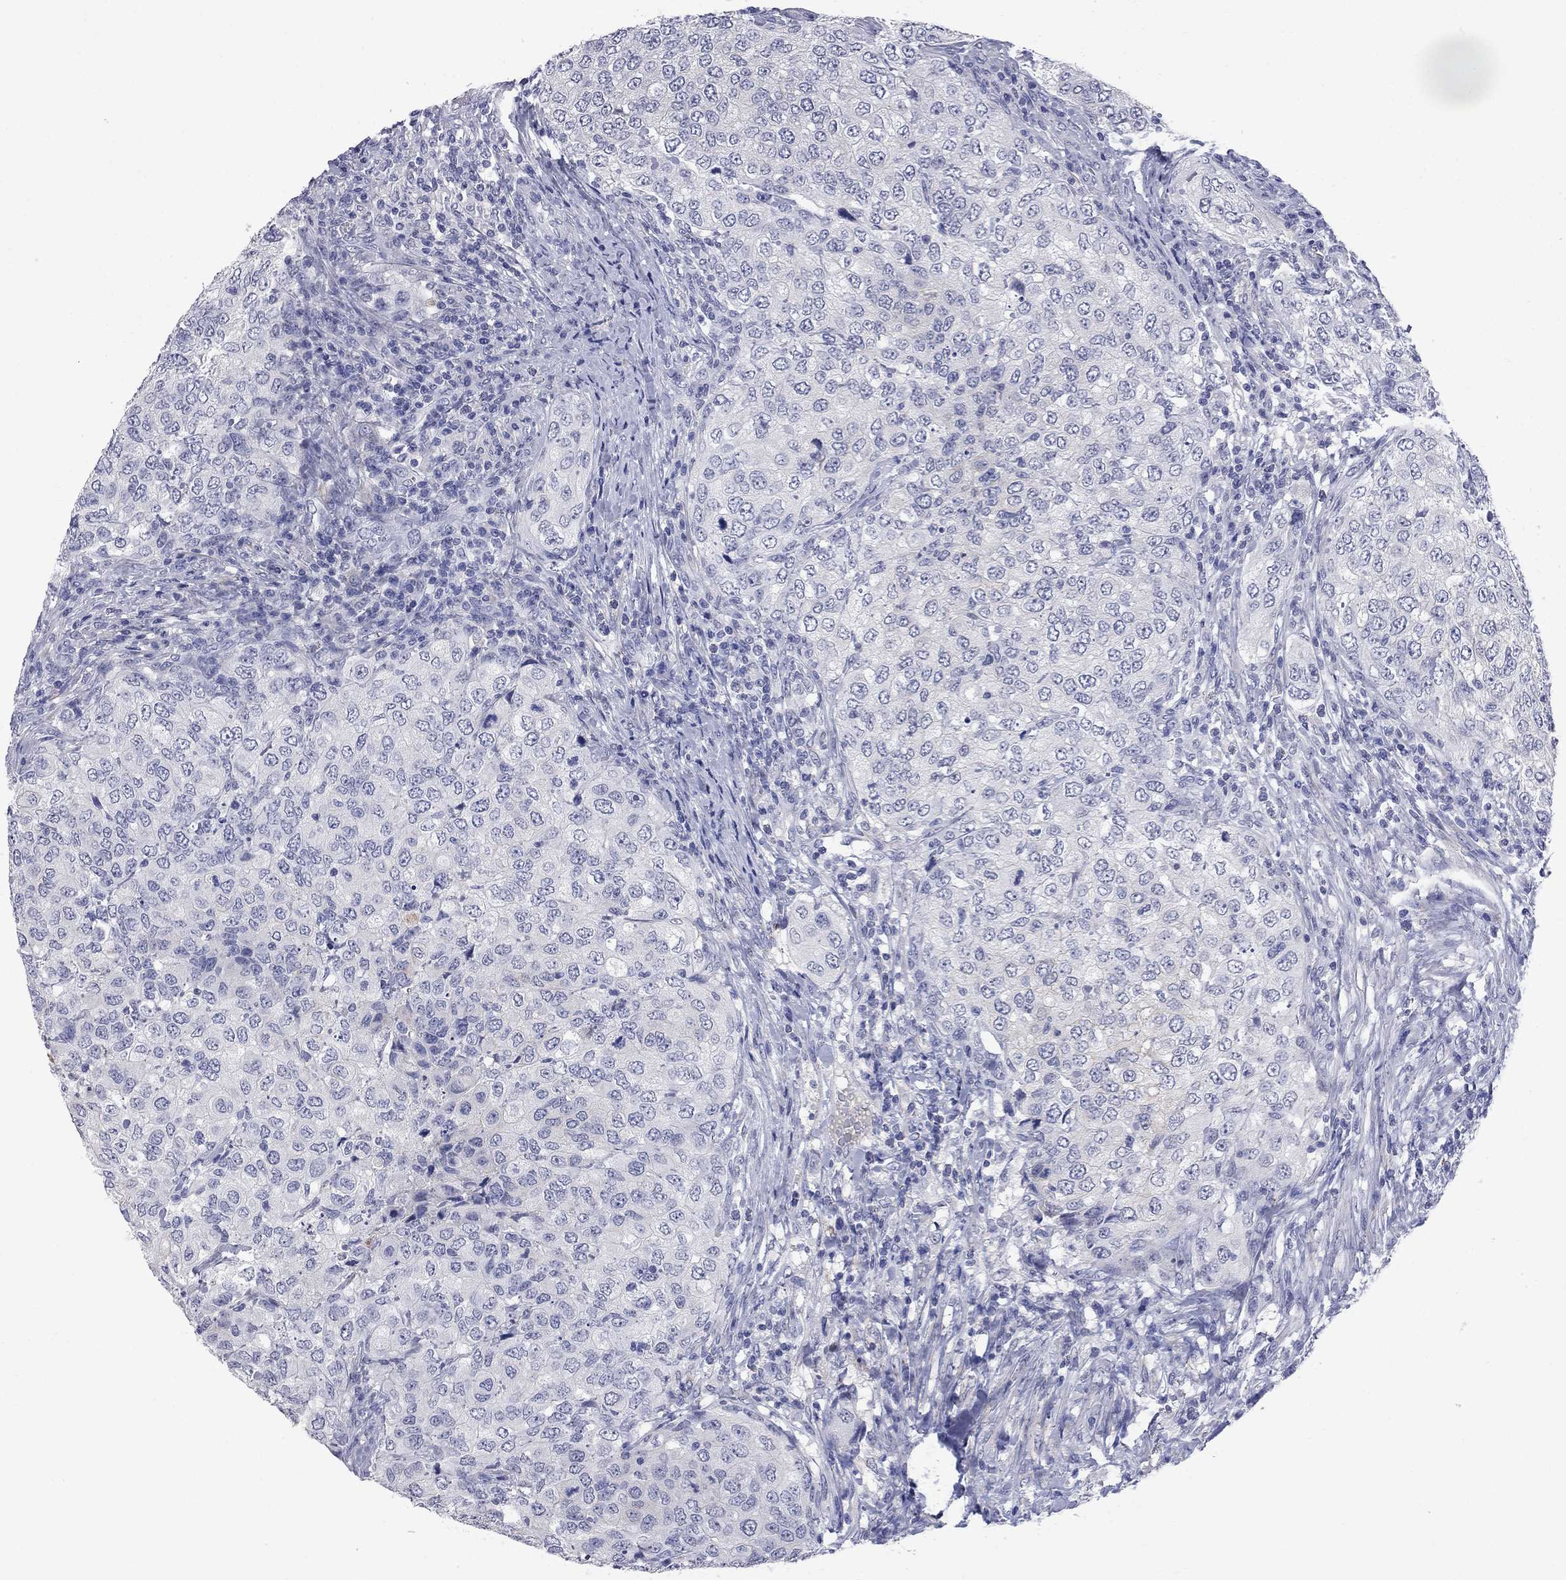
{"staining": {"intensity": "negative", "quantity": "none", "location": "none"}, "tissue": "urothelial cancer", "cell_type": "Tumor cells", "image_type": "cancer", "snomed": [{"axis": "morphology", "description": "Urothelial carcinoma, High grade"}, {"axis": "topography", "description": "Urinary bladder"}], "caption": "This is an IHC histopathology image of human urothelial carcinoma (high-grade). There is no positivity in tumor cells.", "gene": "FAM221B", "patient": {"sex": "female", "age": 78}}